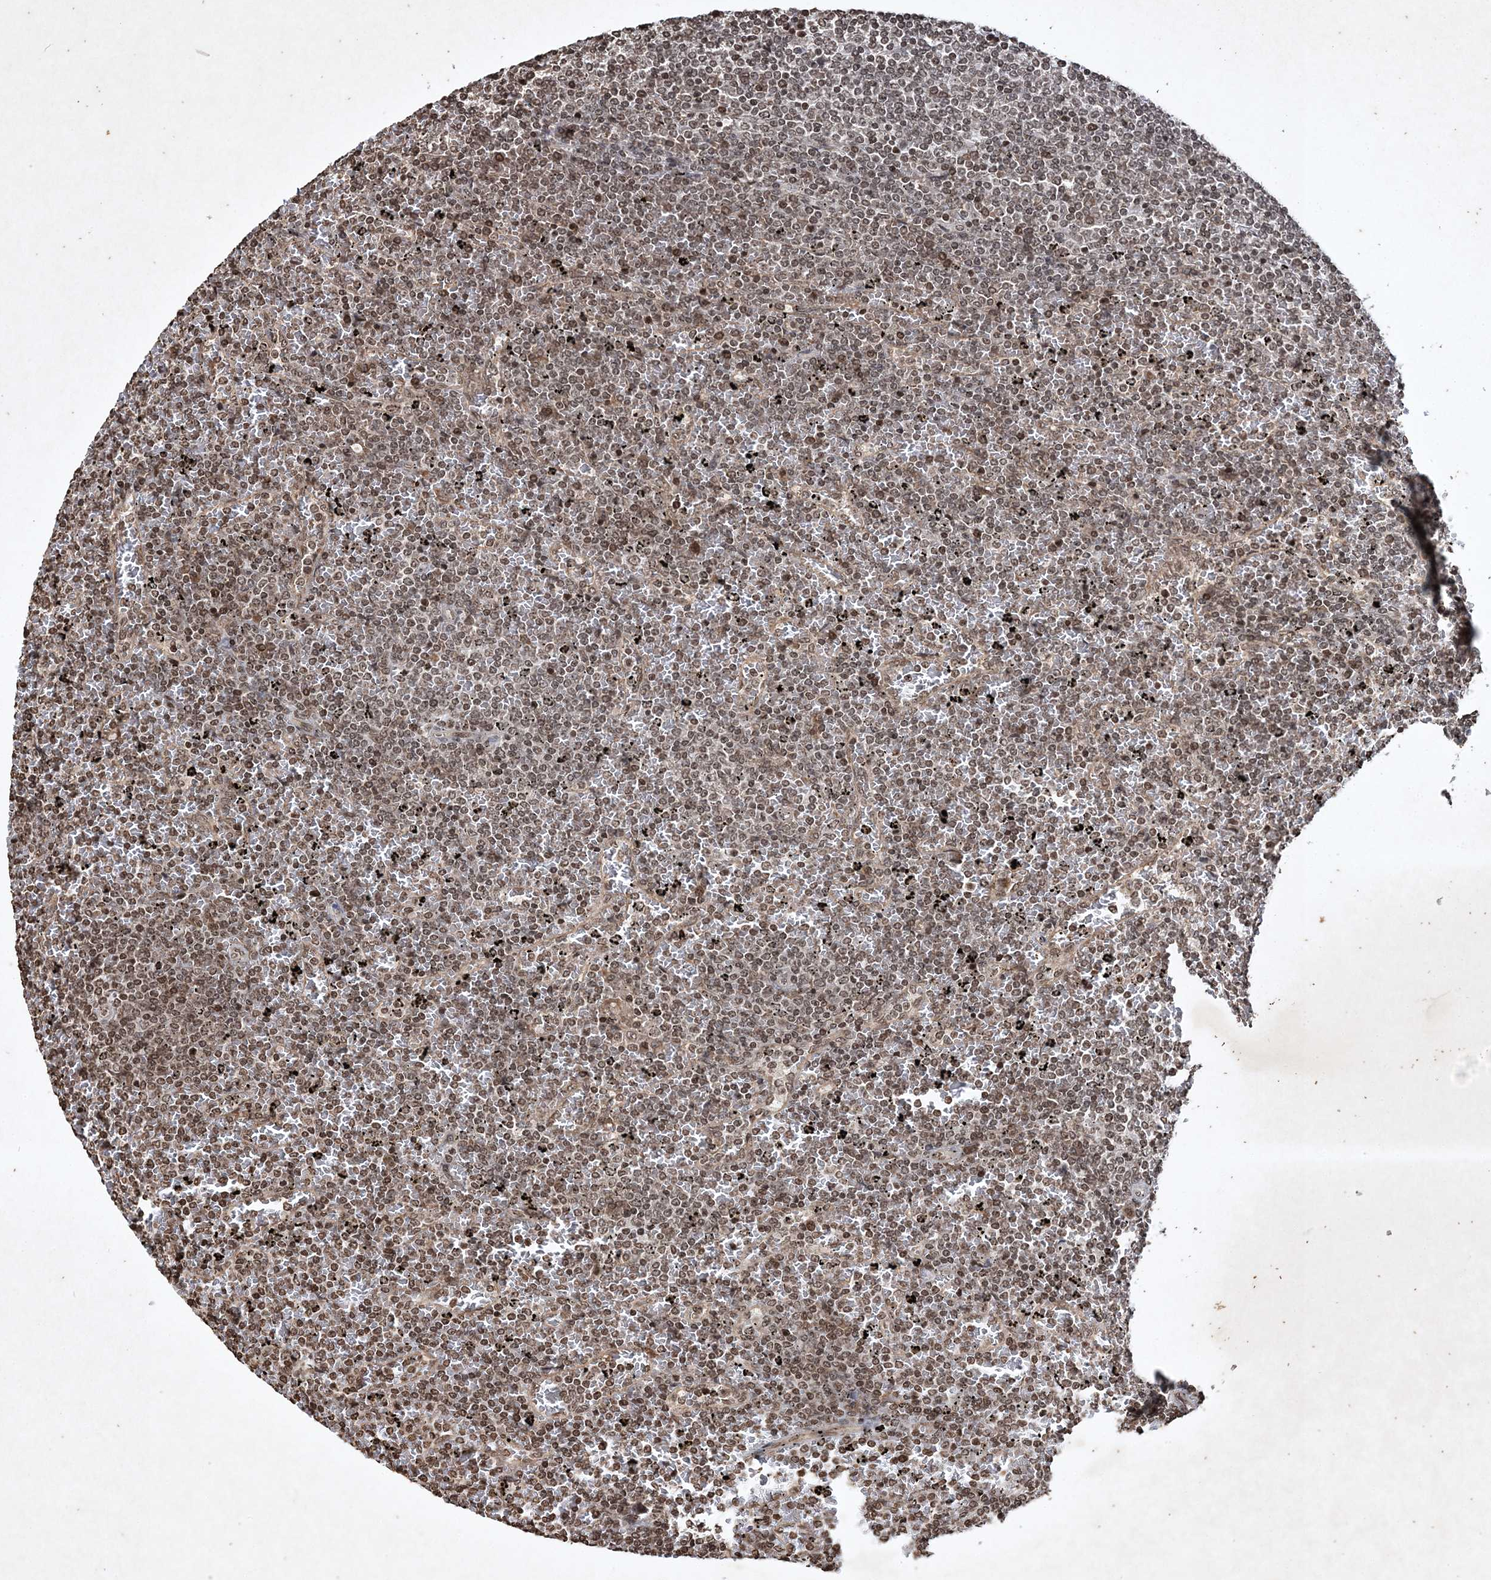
{"staining": {"intensity": "moderate", "quantity": ">75%", "location": "nuclear"}, "tissue": "lymphoma", "cell_type": "Tumor cells", "image_type": "cancer", "snomed": [{"axis": "morphology", "description": "Malignant lymphoma, non-Hodgkin's type, Low grade"}, {"axis": "topography", "description": "Spleen"}], "caption": "Immunohistochemical staining of malignant lymphoma, non-Hodgkin's type (low-grade) demonstrates moderate nuclear protein expression in approximately >75% of tumor cells. The staining was performed using DAB (3,3'-diaminobenzidine), with brown indicating positive protein expression. Nuclei are stained blue with hematoxylin.", "gene": "NEDD9", "patient": {"sex": "female", "age": 77}}